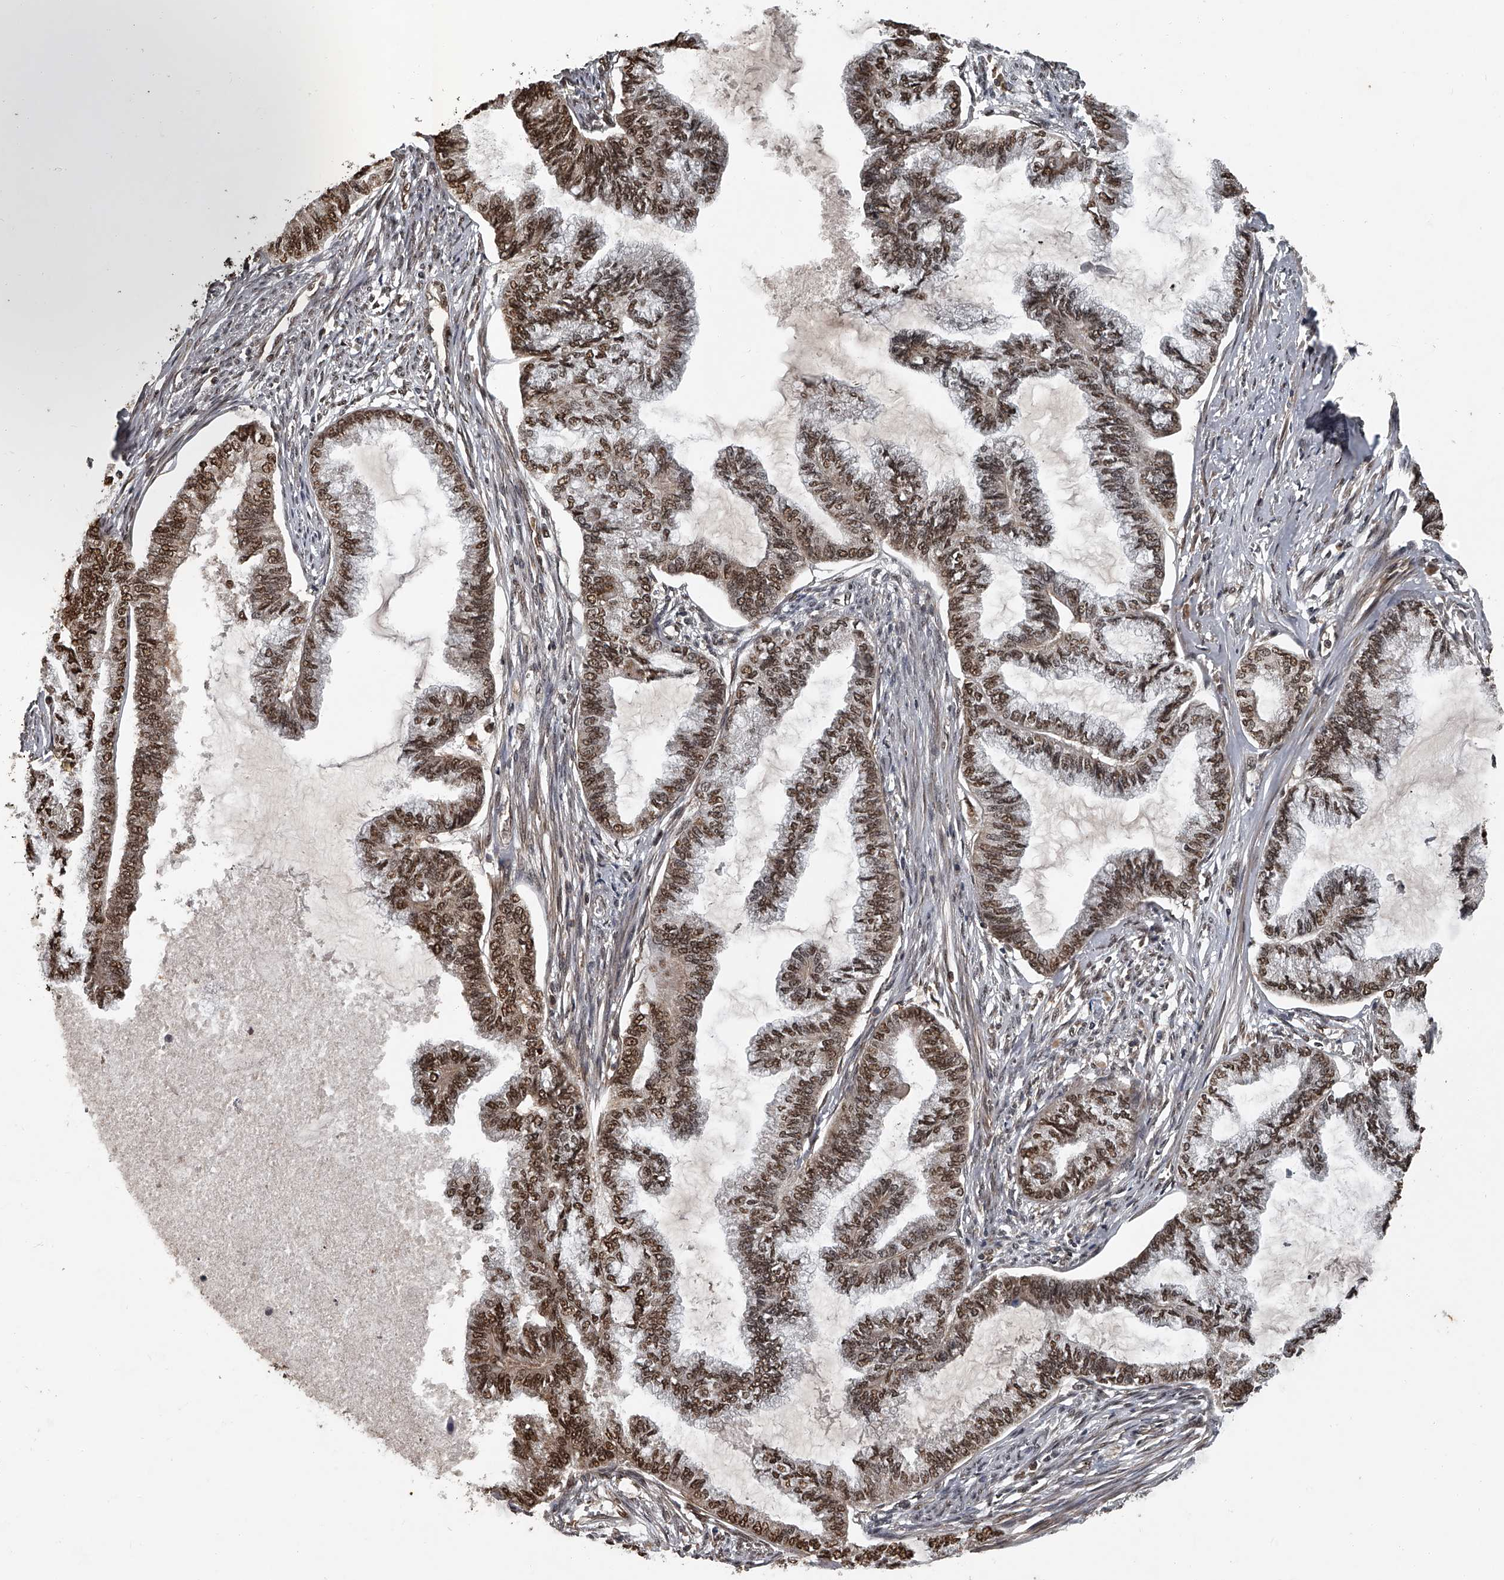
{"staining": {"intensity": "moderate", "quantity": ">75%", "location": "nuclear"}, "tissue": "endometrial cancer", "cell_type": "Tumor cells", "image_type": "cancer", "snomed": [{"axis": "morphology", "description": "Adenocarcinoma, NOS"}, {"axis": "topography", "description": "Endometrium"}], "caption": "Immunohistochemical staining of endometrial cancer (adenocarcinoma) exhibits moderate nuclear protein expression in about >75% of tumor cells. Nuclei are stained in blue.", "gene": "PLEKHG1", "patient": {"sex": "female", "age": 86}}